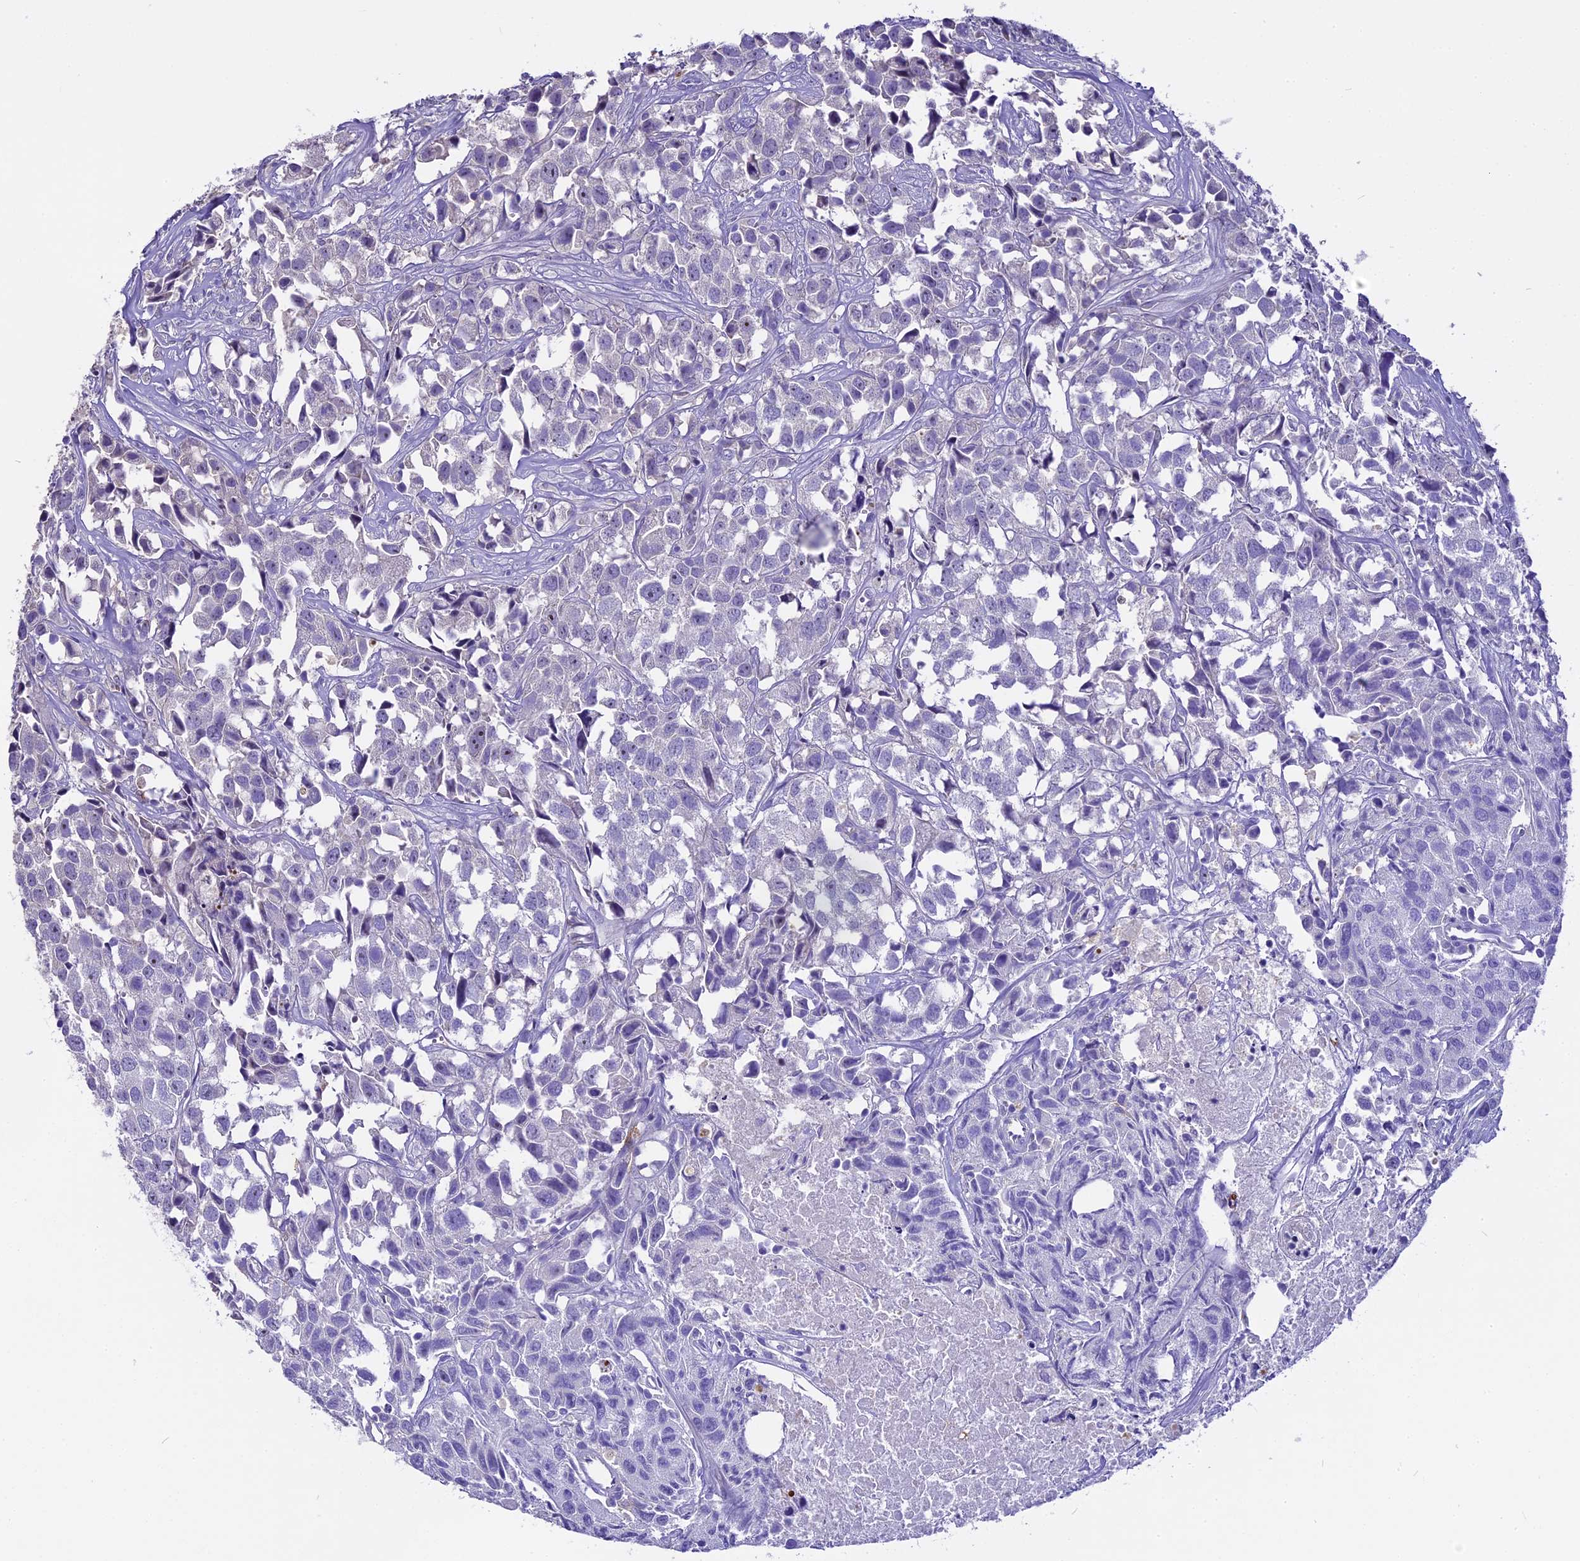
{"staining": {"intensity": "negative", "quantity": "none", "location": "none"}, "tissue": "urothelial cancer", "cell_type": "Tumor cells", "image_type": "cancer", "snomed": [{"axis": "morphology", "description": "Urothelial carcinoma, High grade"}, {"axis": "topography", "description": "Urinary bladder"}], "caption": "Tumor cells show no significant protein positivity in urothelial cancer. Nuclei are stained in blue.", "gene": "NOD2", "patient": {"sex": "female", "age": 75}}